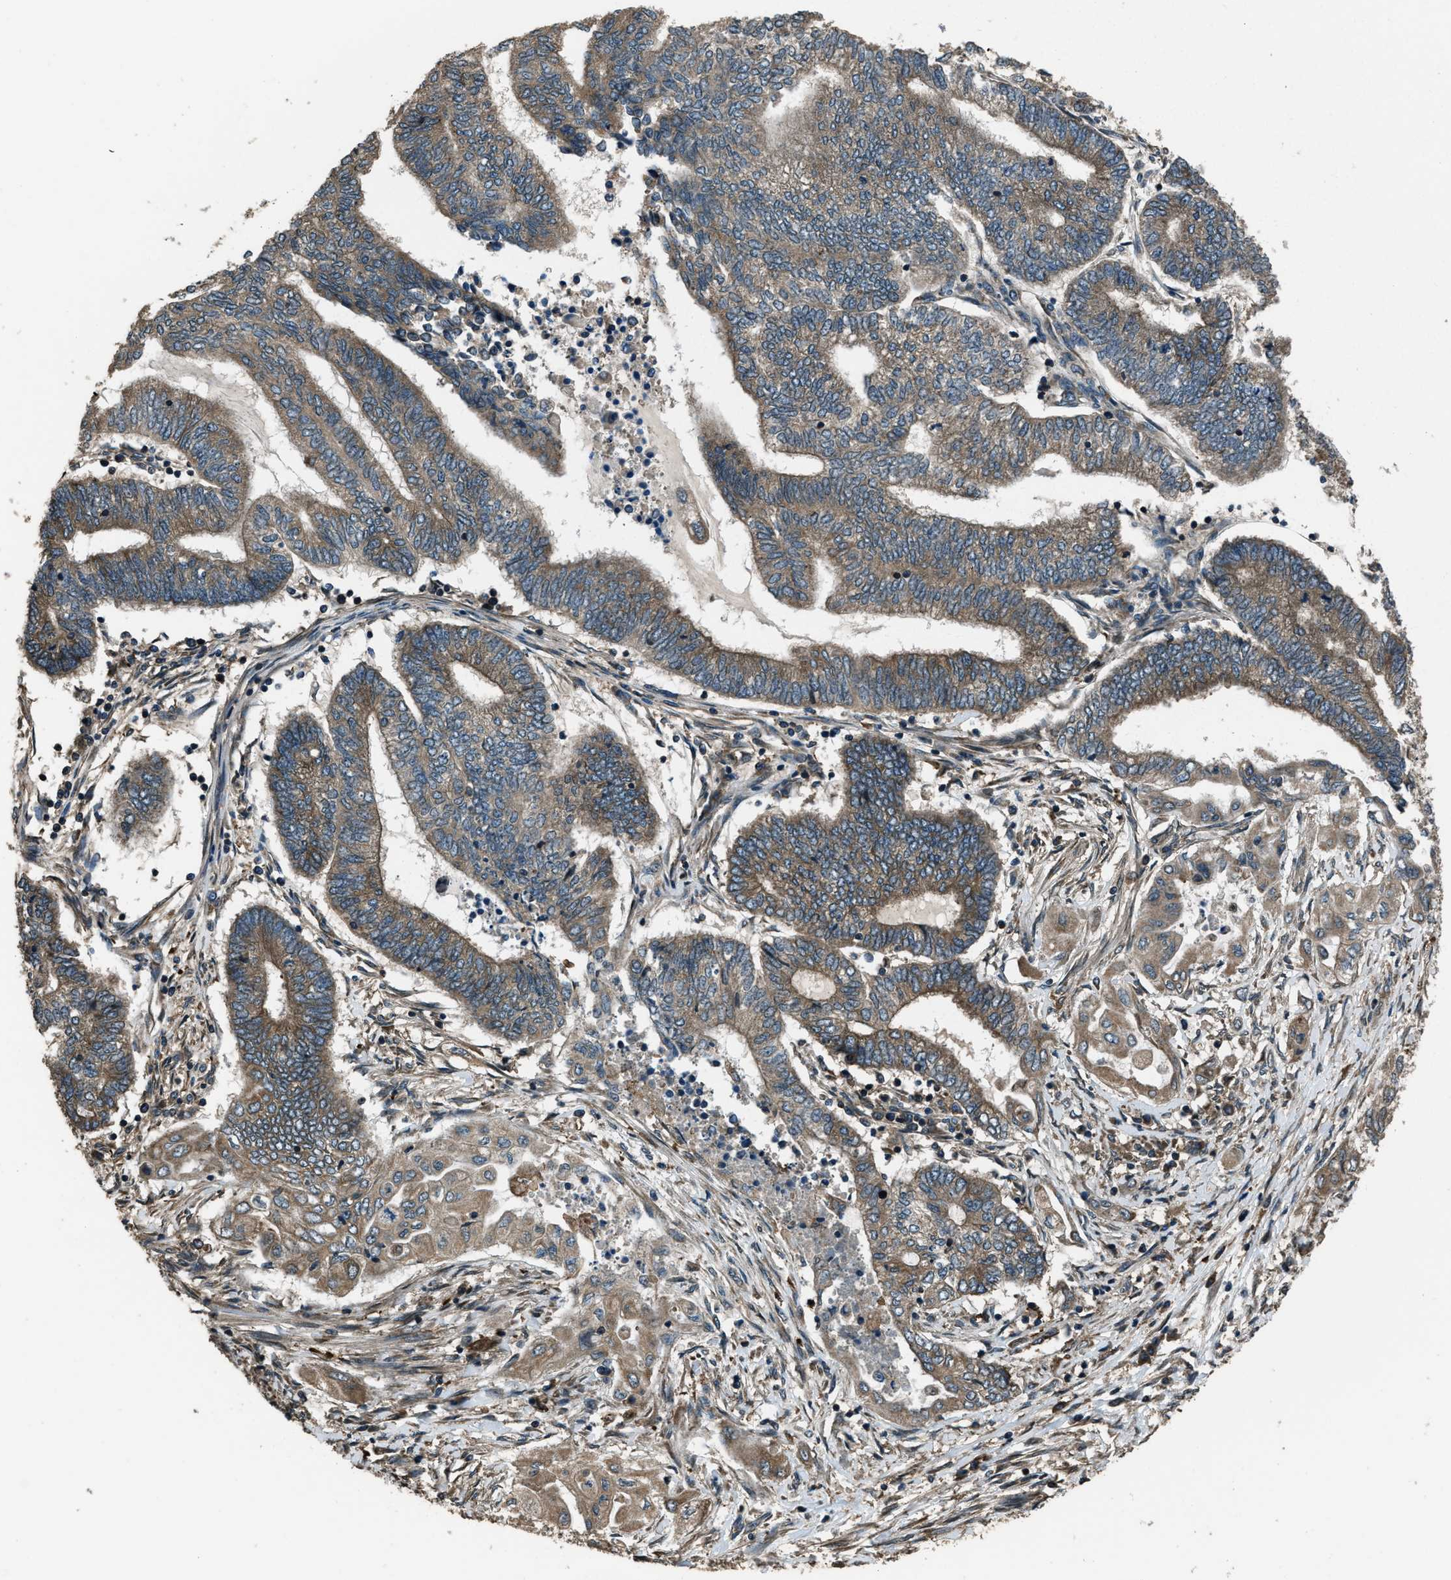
{"staining": {"intensity": "moderate", "quantity": ">75%", "location": "cytoplasmic/membranous"}, "tissue": "endometrial cancer", "cell_type": "Tumor cells", "image_type": "cancer", "snomed": [{"axis": "morphology", "description": "Adenocarcinoma, NOS"}, {"axis": "topography", "description": "Uterus"}, {"axis": "topography", "description": "Endometrium"}], "caption": "Human endometrial adenocarcinoma stained with a brown dye demonstrates moderate cytoplasmic/membranous positive positivity in about >75% of tumor cells.", "gene": "TRIM4", "patient": {"sex": "female", "age": 70}}